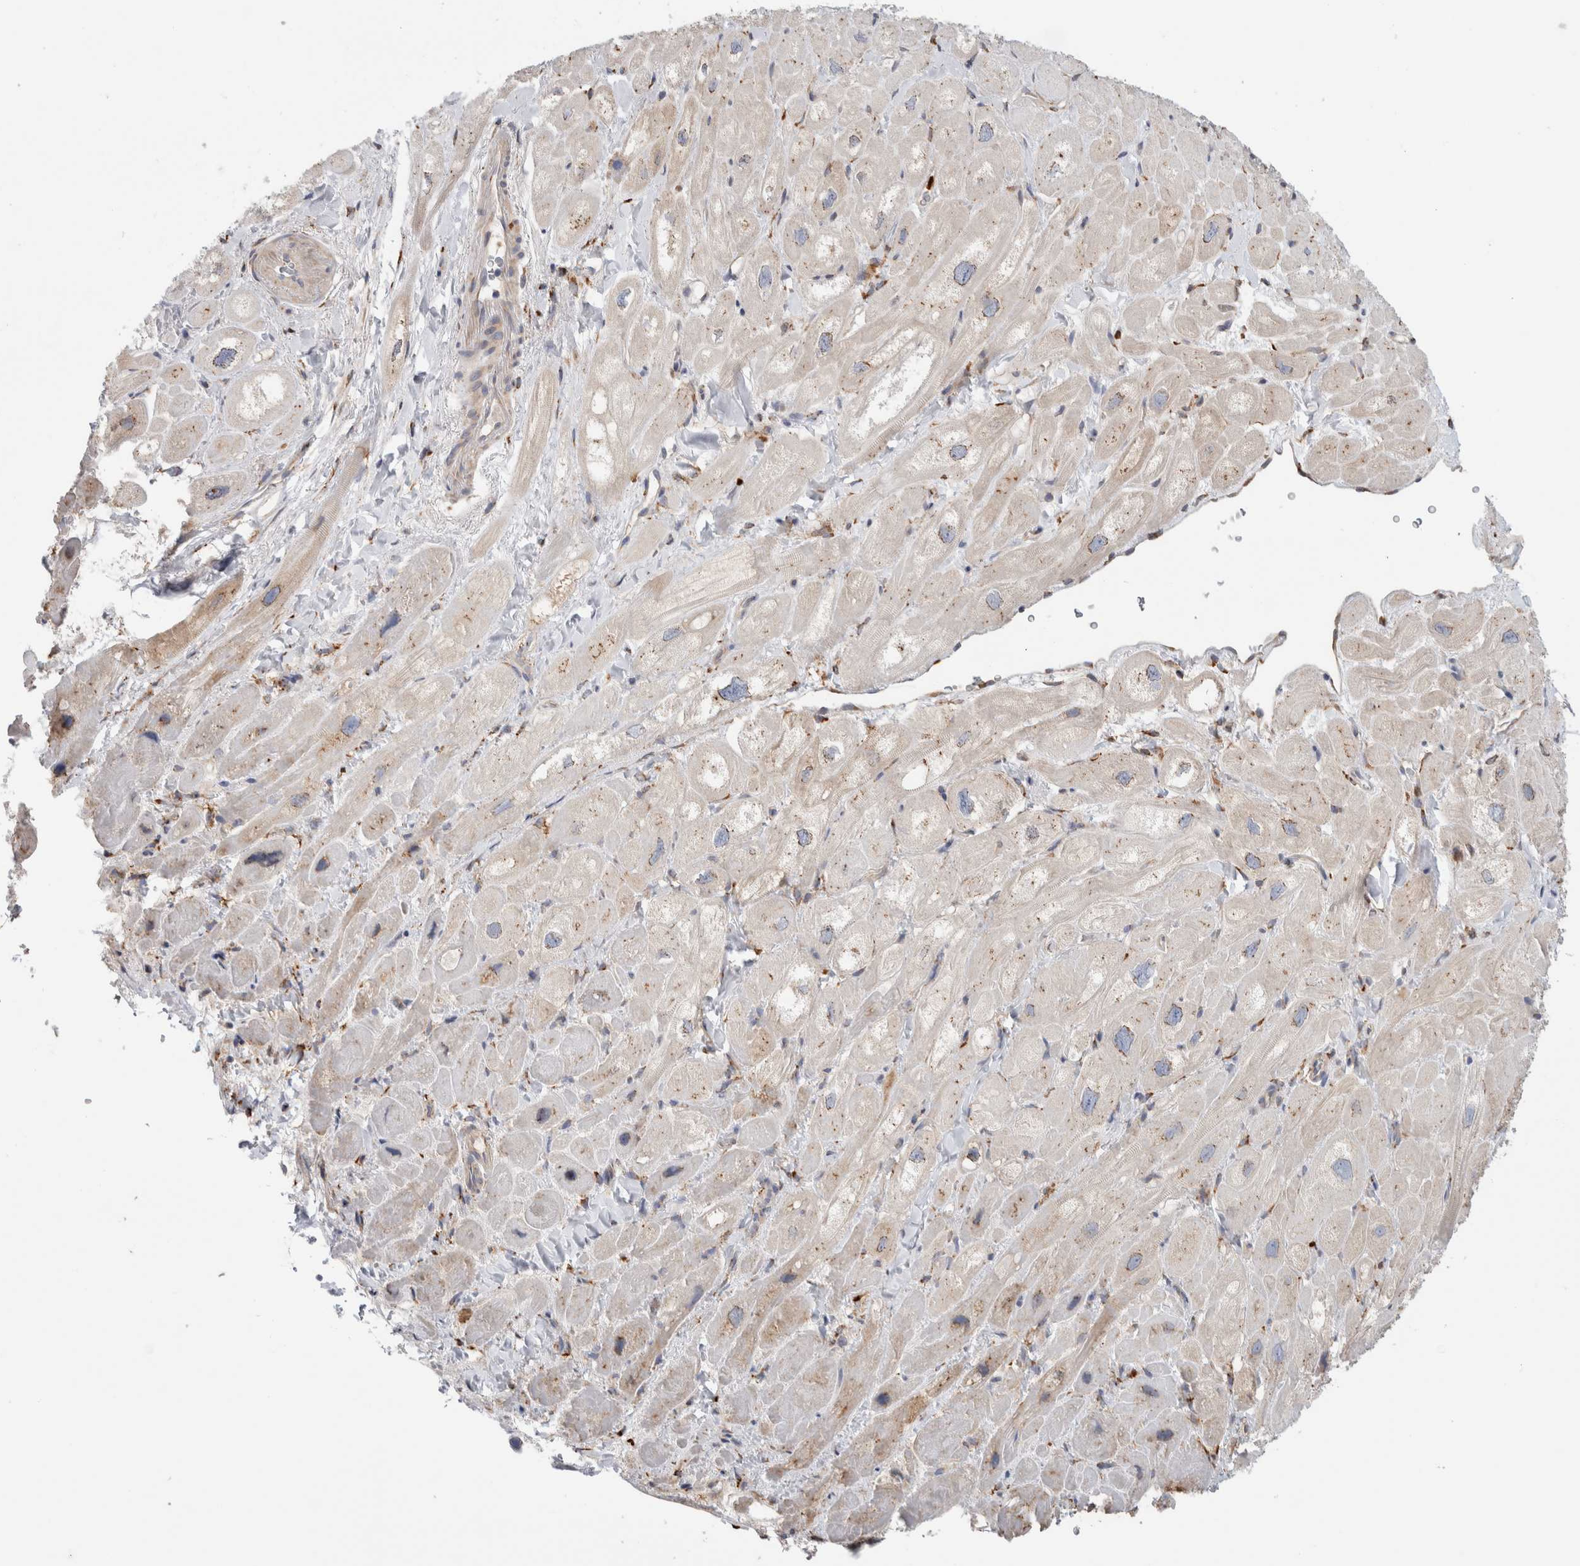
{"staining": {"intensity": "weak", "quantity": "<25%", "location": "cytoplasmic/membranous"}, "tissue": "heart muscle", "cell_type": "Cardiomyocytes", "image_type": "normal", "snomed": [{"axis": "morphology", "description": "Normal tissue, NOS"}, {"axis": "topography", "description": "Heart"}], "caption": "This histopathology image is of unremarkable heart muscle stained with immunohistochemistry (IHC) to label a protein in brown with the nuclei are counter-stained blue. There is no staining in cardiomyocytes. The staining was performed using DAB (3,3'-diaminobenzidine) to visualize the protein expression in brown, while the nuclei were stained in blue with hematoxylin (Magnification: 20x).", "gene": "P4HA1", "patient": {"sex": "male", "age": 49}}